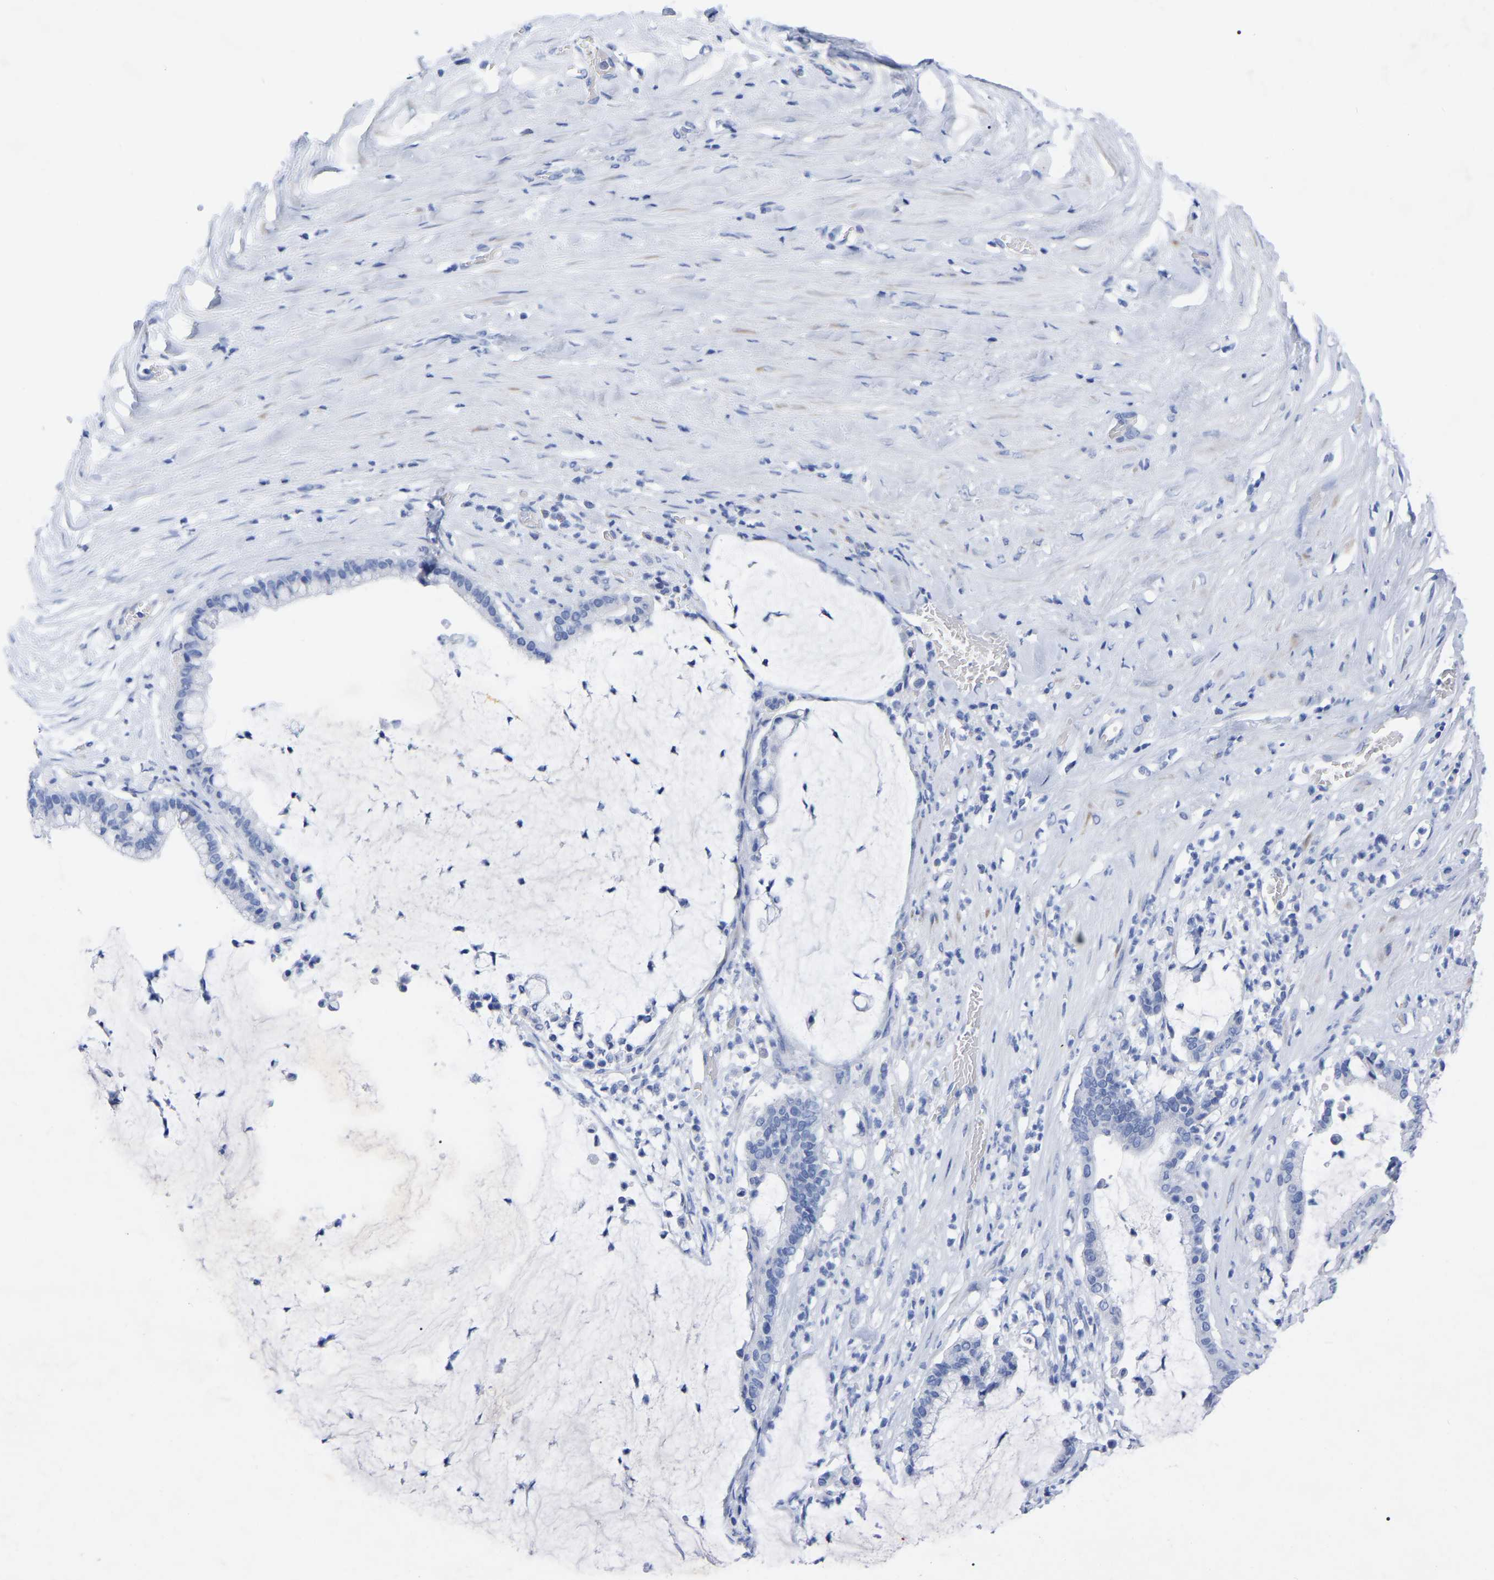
{"staining": {"intensity": "negative", "quantity": "none", "location": "none"}, "tissue": "pancreatic cancer", "cell_type": "Tumor cells", "image_type": "cancer", "snomed": [{"axis": "morphology", "description": "Adenocarcinoma, NOS"}, {"axis": "topography", "description": "Pancreas"}], "caption": "An image of adenocarcinoma (pancreatic) stained for a protein displays no brown staining in tumor cells.", "gene": "HAPLN1", "patient": {"sex": "male", "age": 41}}